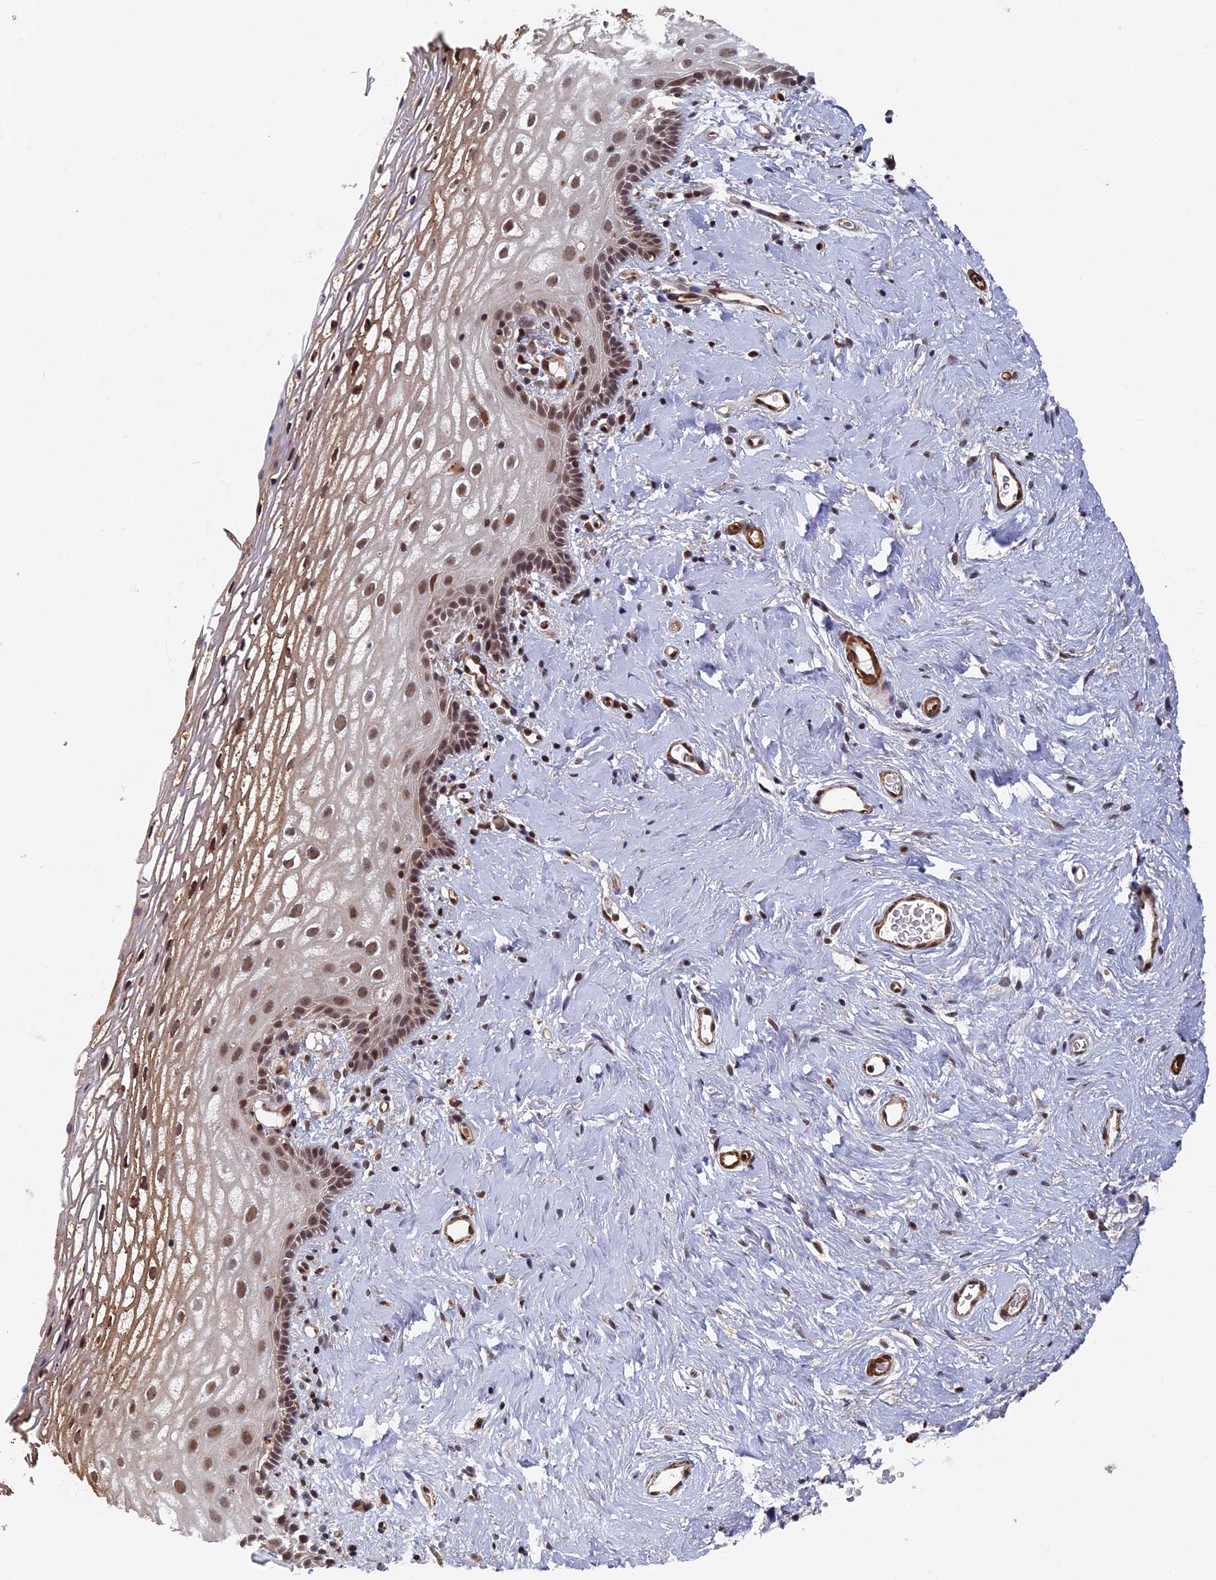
{"staining": {"intensity": "moderate", "quantity": ">75%", "location": "cytoplasmic/membranous,nuclear"}, "tissue": "vagina", "cell_type": "Squamous epithelial cells", "image_type": "normal", "snomed": [{"axis": "morphology", "description": "Normal tissue, NOS"}, {"axis": "morphology", "description": "Adenocarcinoma, NOS"}, {"axis": "topography", "description": "Rectum"}, {"axis": "topography", "description": "Vagina"}], "caption": "Immunohistochemistry (IHC) micrograph of normal vagina stained for a protein (brown), which shows medium levels of moderate cytoplasmic/membranous,nuclear expression in approximately >75% of squamous epithelial cells.", "gene": "CTDP1", "patient": {"sex": "female", "age": 71}}